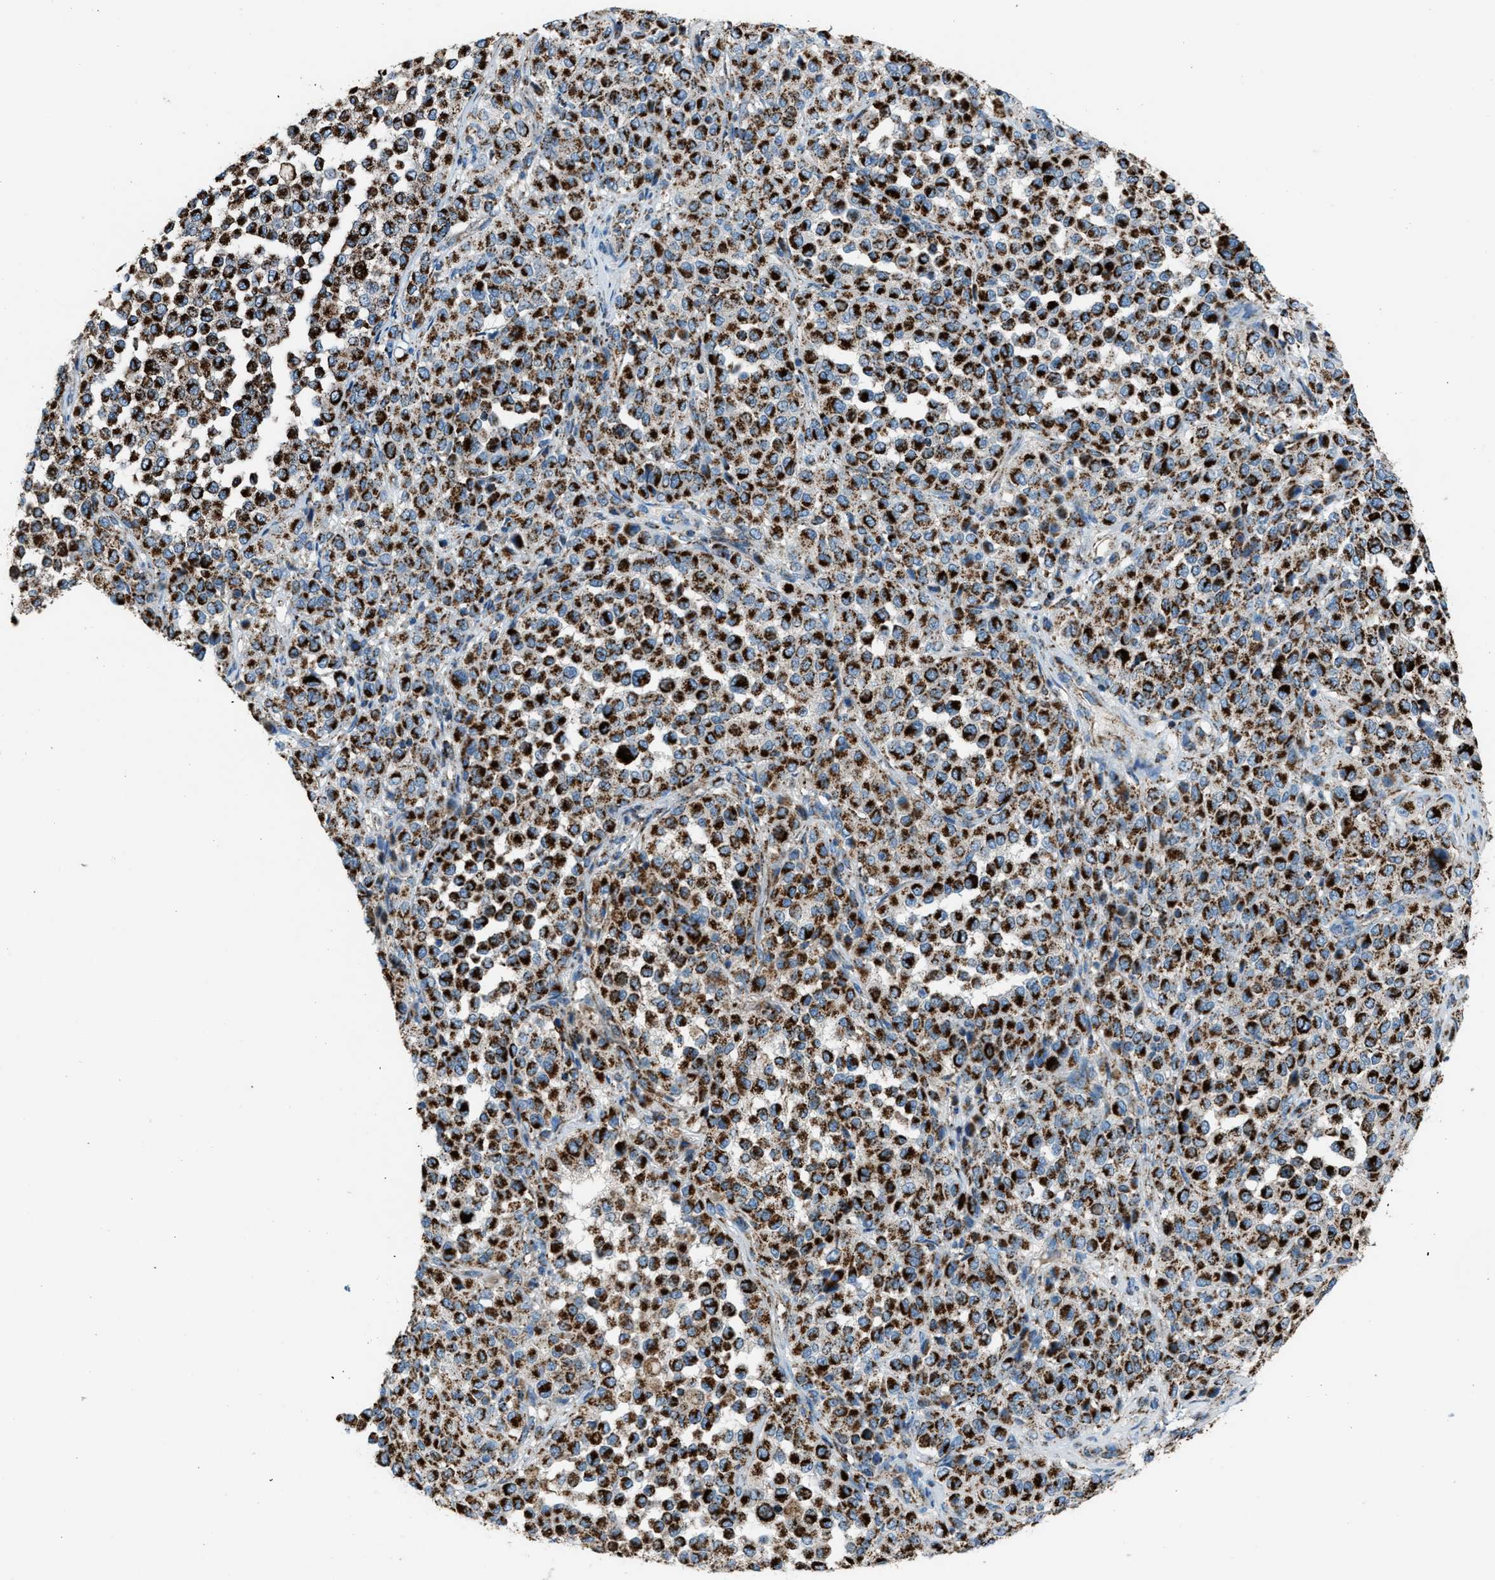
{"staining": {"intensity": "strong", "quantity": ">75%", "location": "cytoplasmic/membranous"}, "tissue": "melanoma", "cell_type": "Tumor cells", "image_type": "cancer", "snomed": [{"axis": "morphology", "description": "Malignant melanoma, Metastatic site"}, {"axis": "topography", "description": "Pancreas"}], "caption": "Approximately >75% of tumor cells in human melanoma display strong cytoplasmic/membranous protein positivity as visualized by brown immunohistochemical staining.", "gene": "MDH2", "patient": {"sex": "female", "age": 30}}